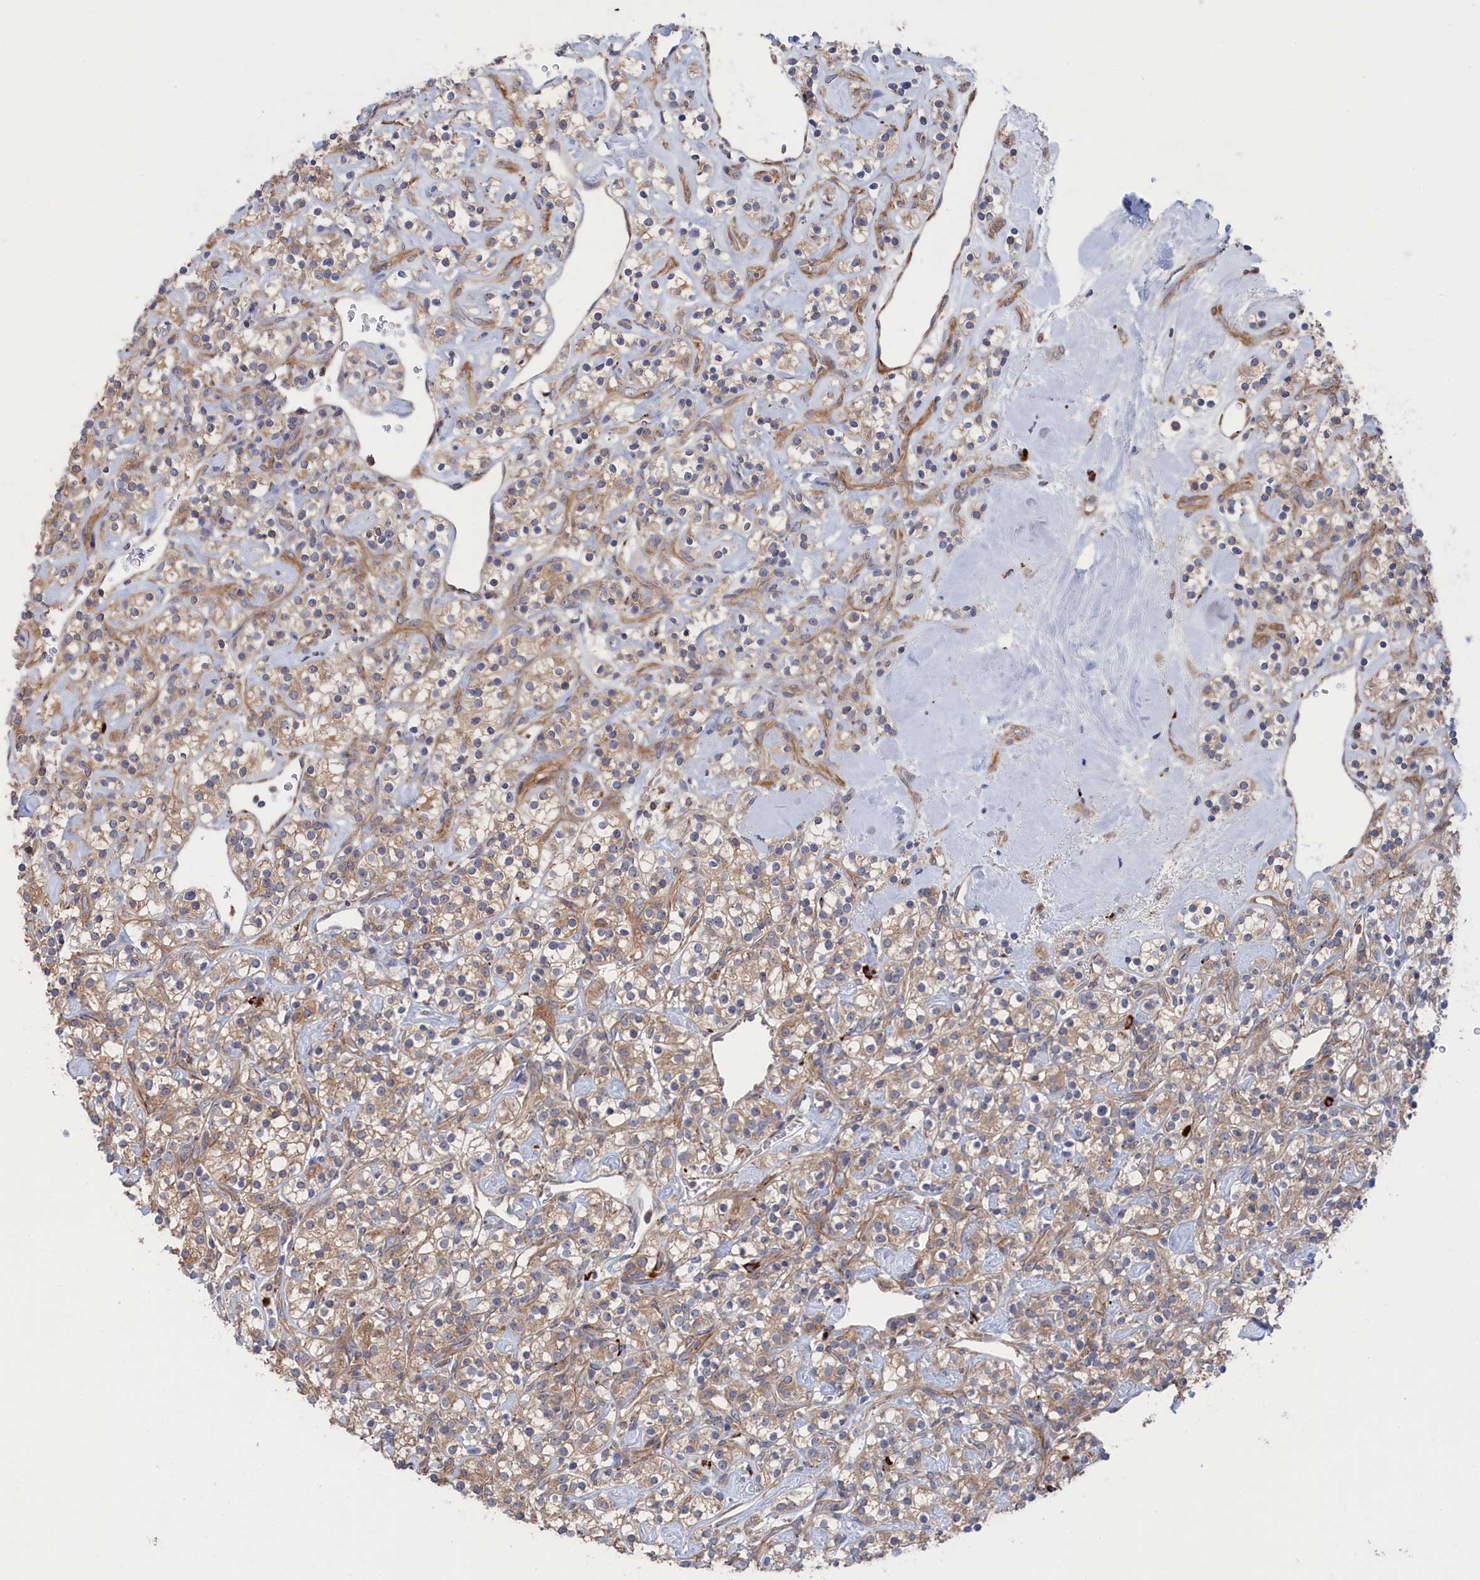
{"staining": {"intensity": "moderate", "quantity": ">75%", "location": "cytoplasmic/membranous"}, "tissue": "renal cancer", "cell_type": "Tumor cells", "image_type": "cancer", "snomed": [{"axis": "morphology", "description": "Adenocarcinoma, NOS"}, {"axis": "topography", "description": "Kidney"}], "caption": "There is medium levels of moderate cytoplasmic/membranous staining in tumor cells of renal cancer (adenocarcinoma), as demonstrated by immunohistochemical staining (brown color).", "gene": "FILIP1L", "patient": {"sex": "male", "age": 77}}